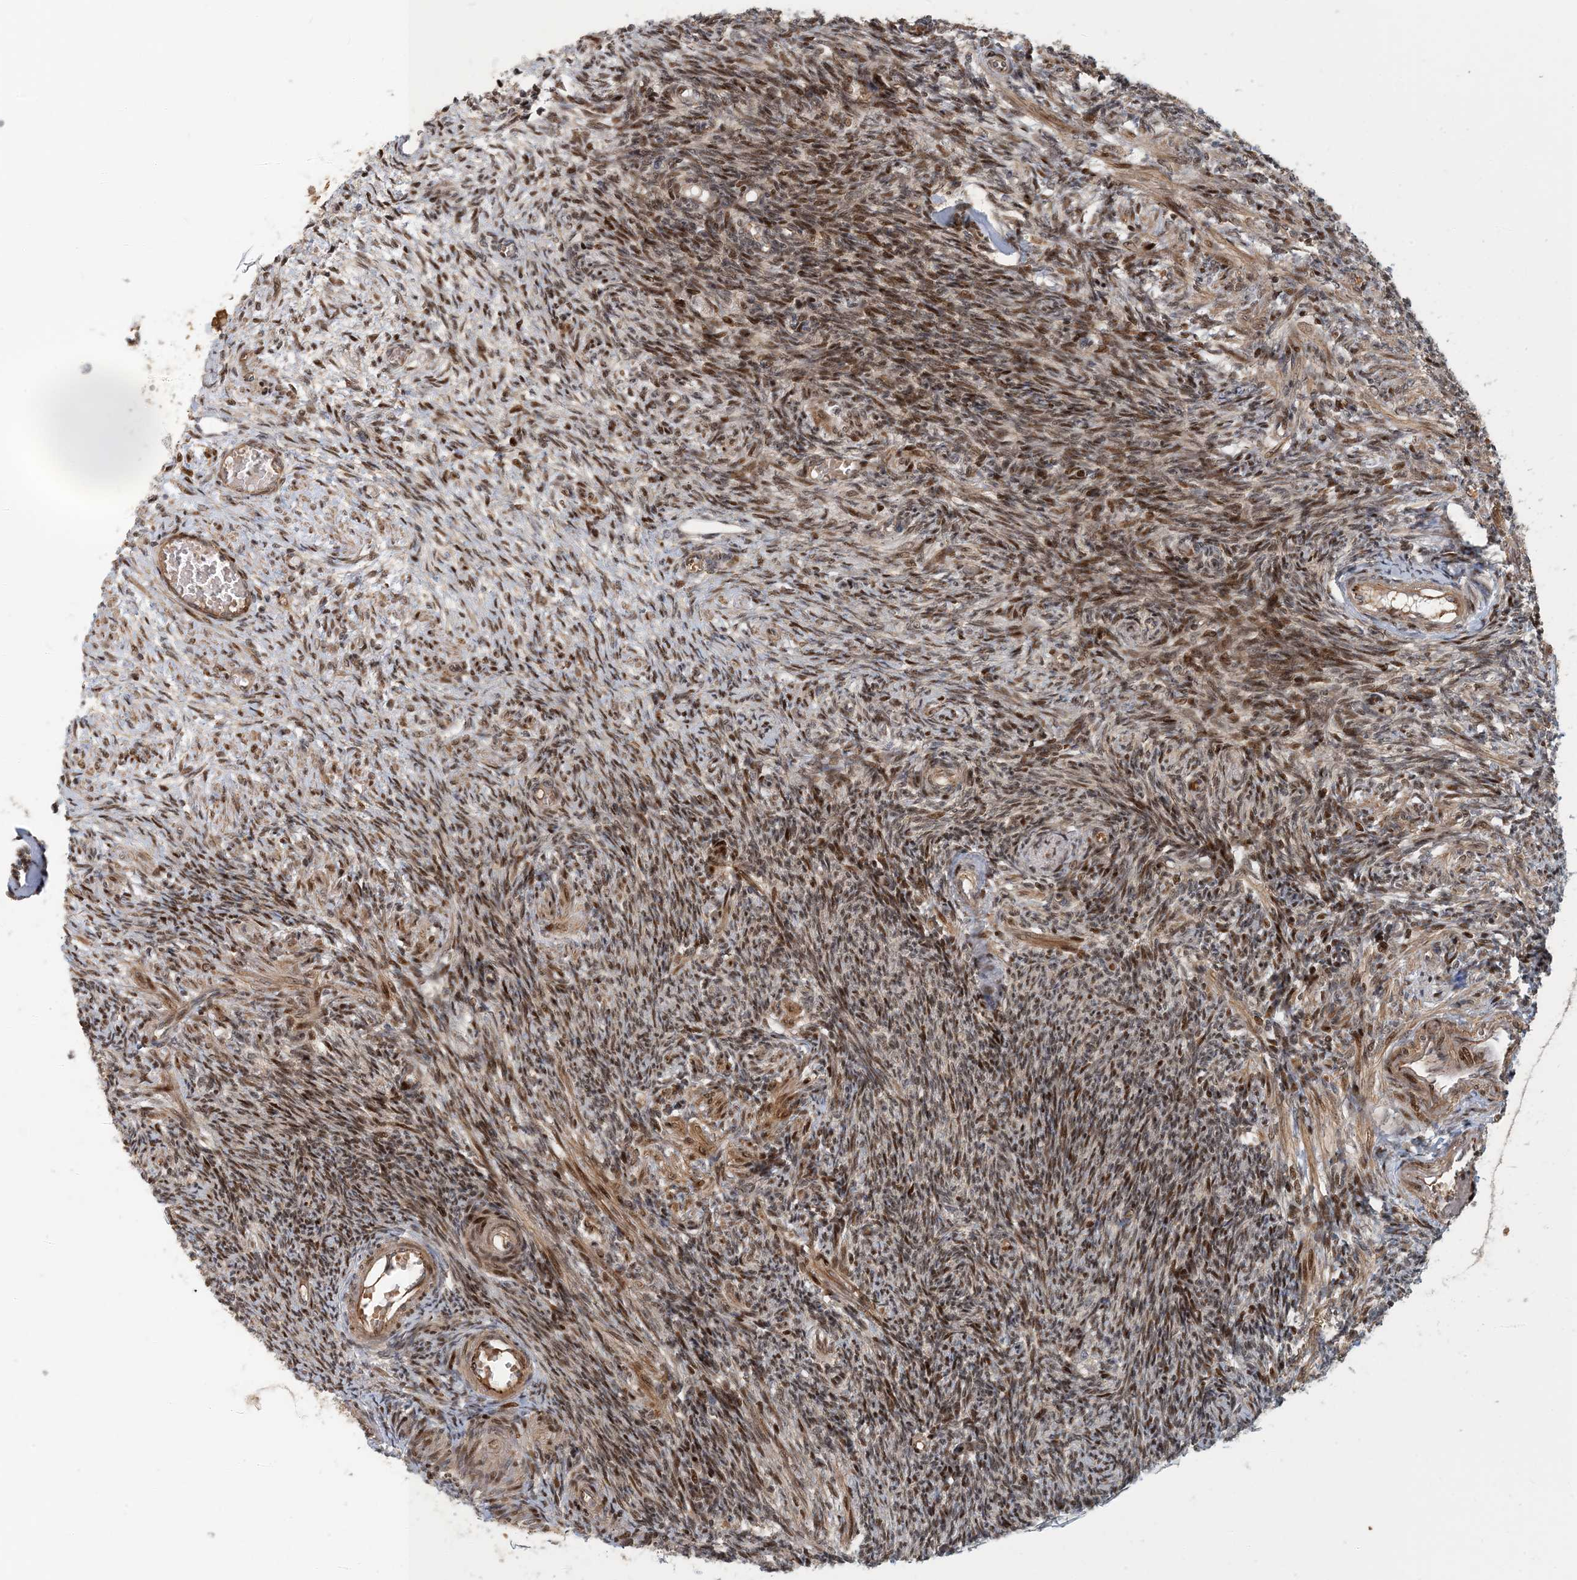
{"staining": {"intensity": "moderate", "quantity": "25%-75%", "location": "nuclear"}, "tissue": "ovary", "cell_type": "Ovarian stroma cells", "image_type": "normal", "snomed": [{"axis": "morphology", "description": "Normal tissue, NOS"}, {"axis": "topography", "description": "Ovary"}], "caption": "Moderate nuclear positivity is identified in approximately 25%-75% of ovarian stroma cells in benign ovary.", "gene": "MAPKBP1", "patient": {"sex": "female", "age": 27}}